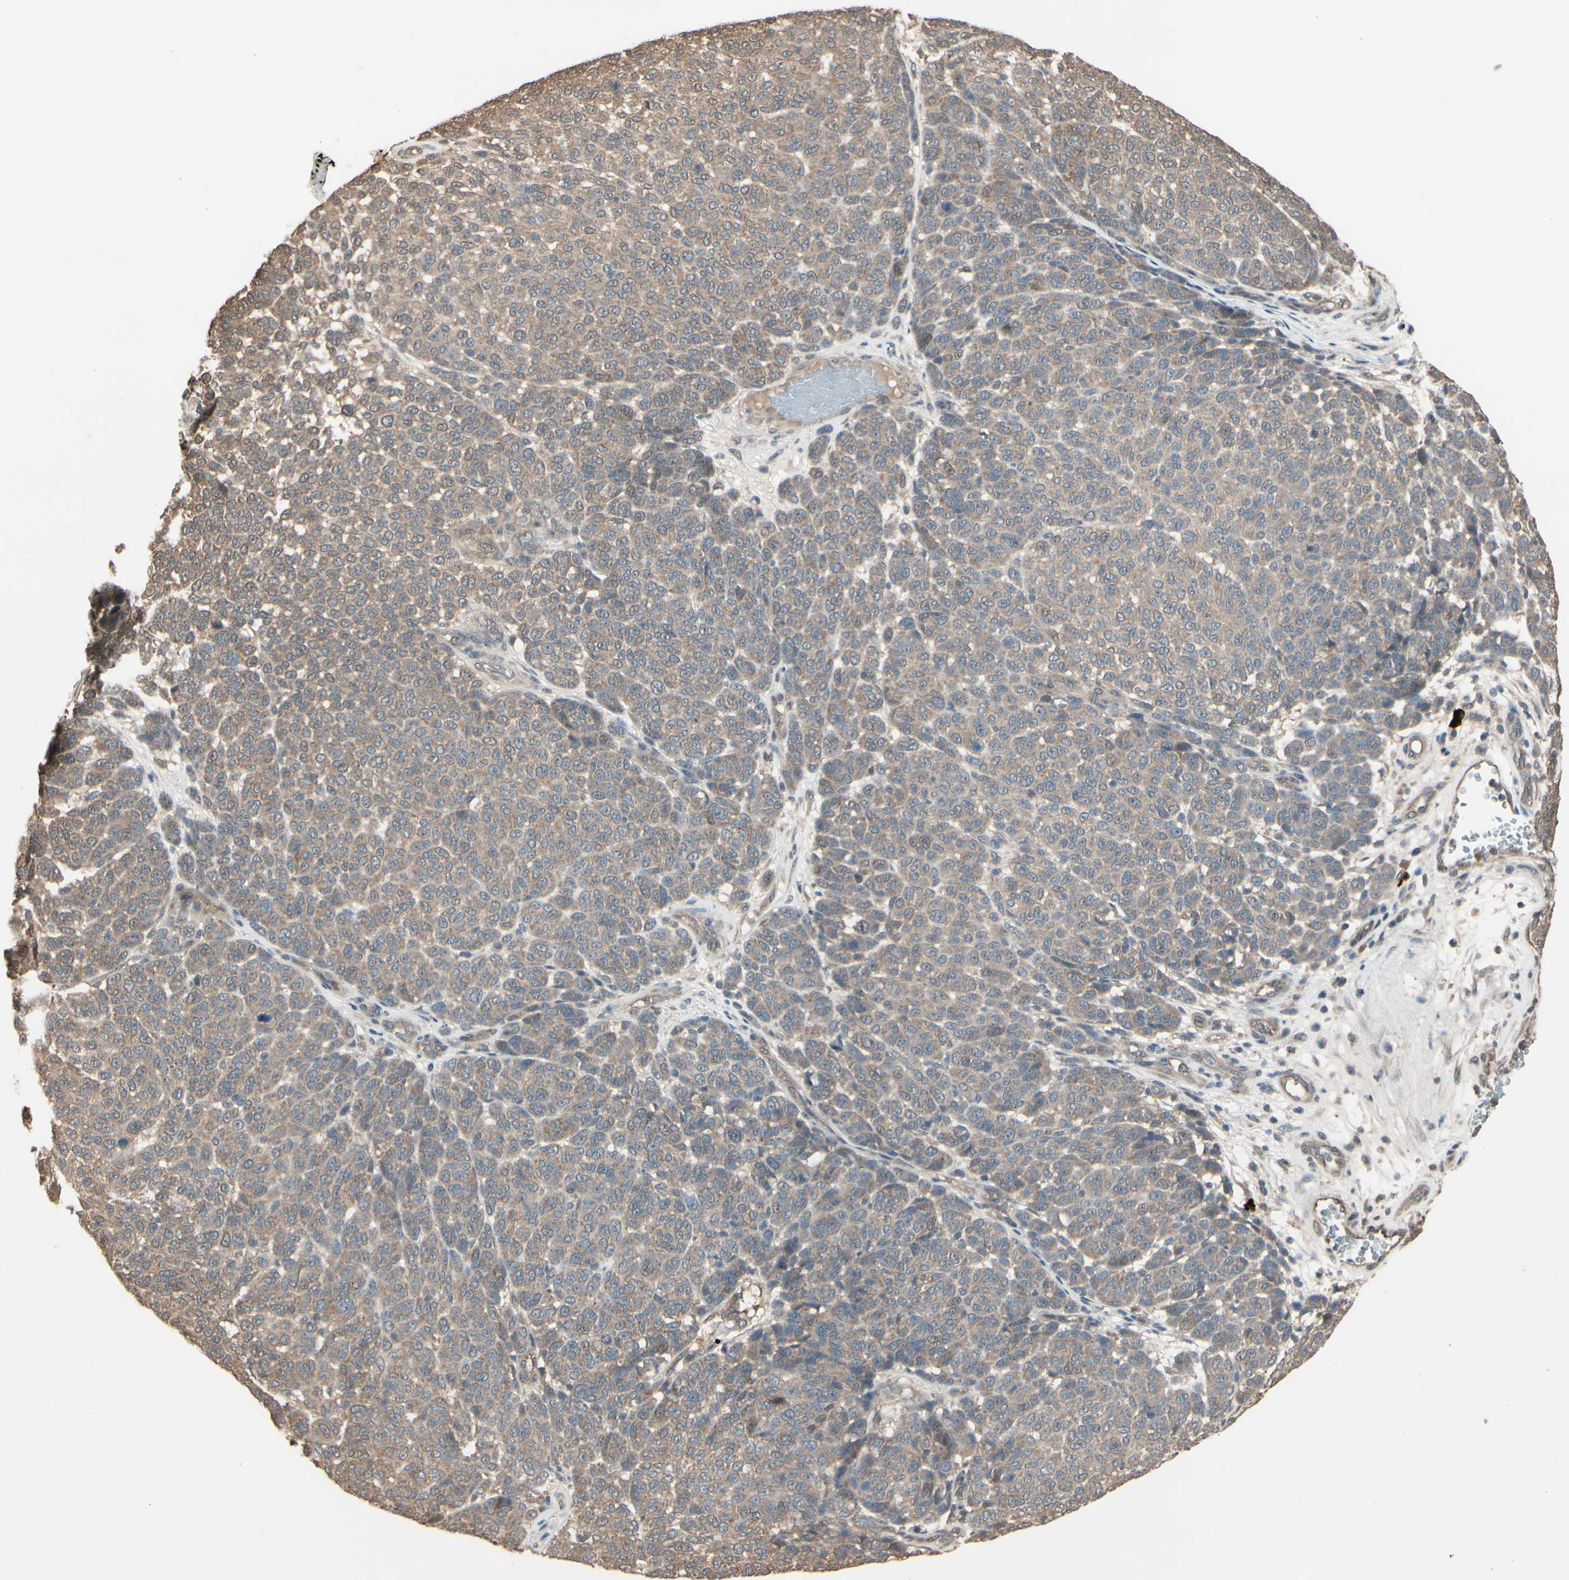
{"staining": {"intensity": "weak", "quantity": ">75%", "location": "cytoplasmic/membranous"}, "tissue": "melanoma", "cell_type": "Tumor cells", "image_type": "cancer", "snomed": [{"axis": "morphology", "description": "Malignant melanoma, NOS"}, {"axis": "topography", "description": "Skin"}], "caption": "Immunohistochemical staining of human malignant melanoma exhibits weak cytoplasmic/membranous protein expression in approximately >75% of tumor cells.", "gene": "PNPLA7", "patient": {"sex": "male", "age": 59}}